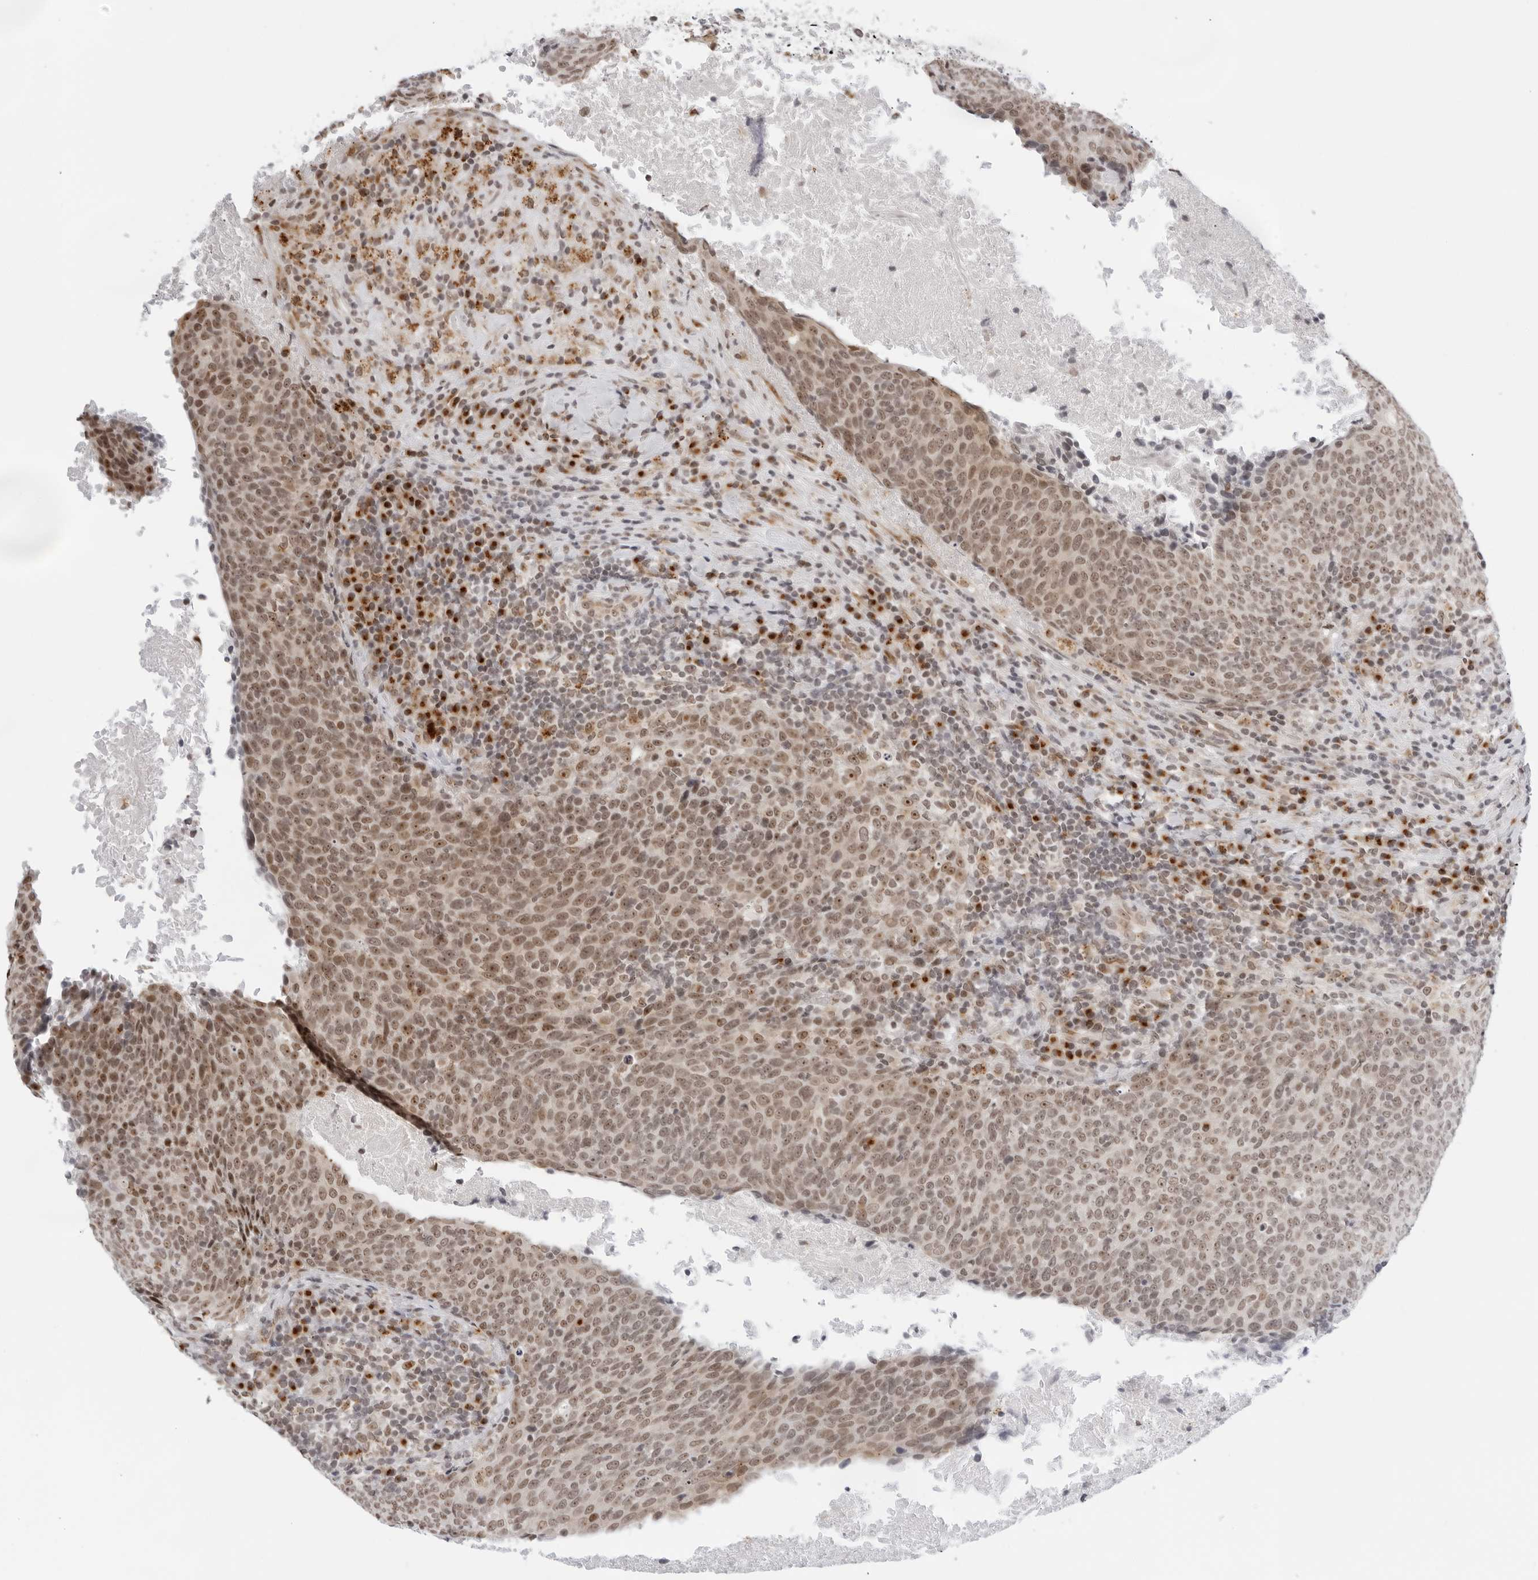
{"staining": {"intensity": "moderate", "quantity": ">75%", "location": "nuclear"}, "tissue": "head and neck cancer", "cell_type": "Tumor cells", "image_type": "cancer", "snomed": [{"axis": "morphology", "description": "Squamous cell carcinoma, NOS"}, {"axis": "morphology", "description": "Squamous cell carcinoma, metastatic, NOS"}, {"axis": "topography", "description": "Lymph node"}, {"axis": "topography", "description": "Head-Neck"}], "caption": "IHC image of head and neck squamous cell carcinoma stained for a protein (brown), which exhibits medium levels of moderate nuclear positivity in about >75% of tumor cells.", "gene": "TOX4", "patient": {"sex": "male", "age": 62}}